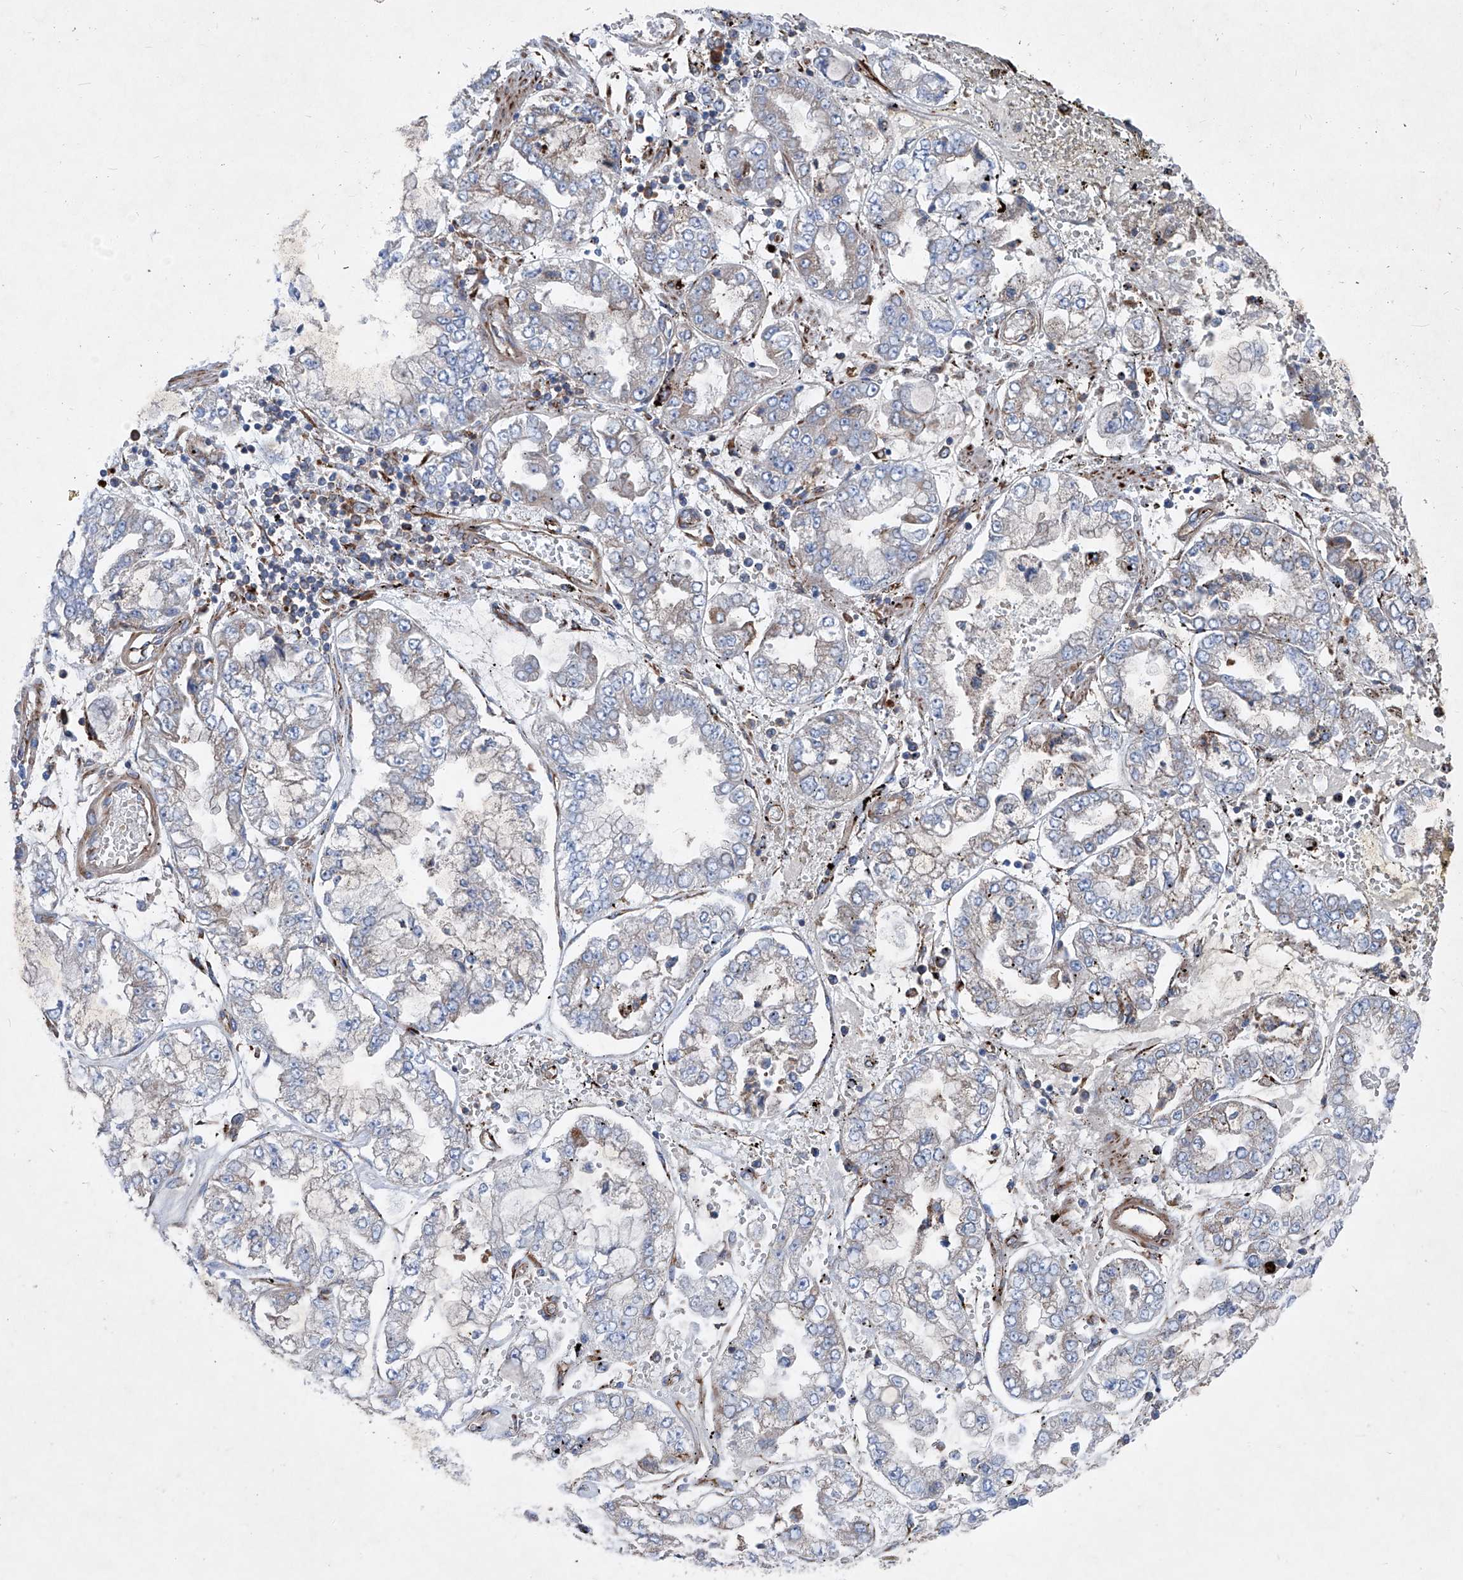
{"staining": {"intensity": "weak", "quantity": "<25%", "location": "cytoplasmic/membranous"}, "tissue": "stomach cancer", "cell_type": "Tumor cells", "image_type": "cancer", "snomed": [{"axis": "morphology", "description": "Adenocarcinoma, NOS"}, {"axis": "topography", "description": "Stomach"}], "caption": "This is a histopathology image of IHC staining of stomach adenocarcinoma, which shows no positivity in tumor cells.", "gene": "IFI27", "patient": {"sex": "male", "age": 76}}